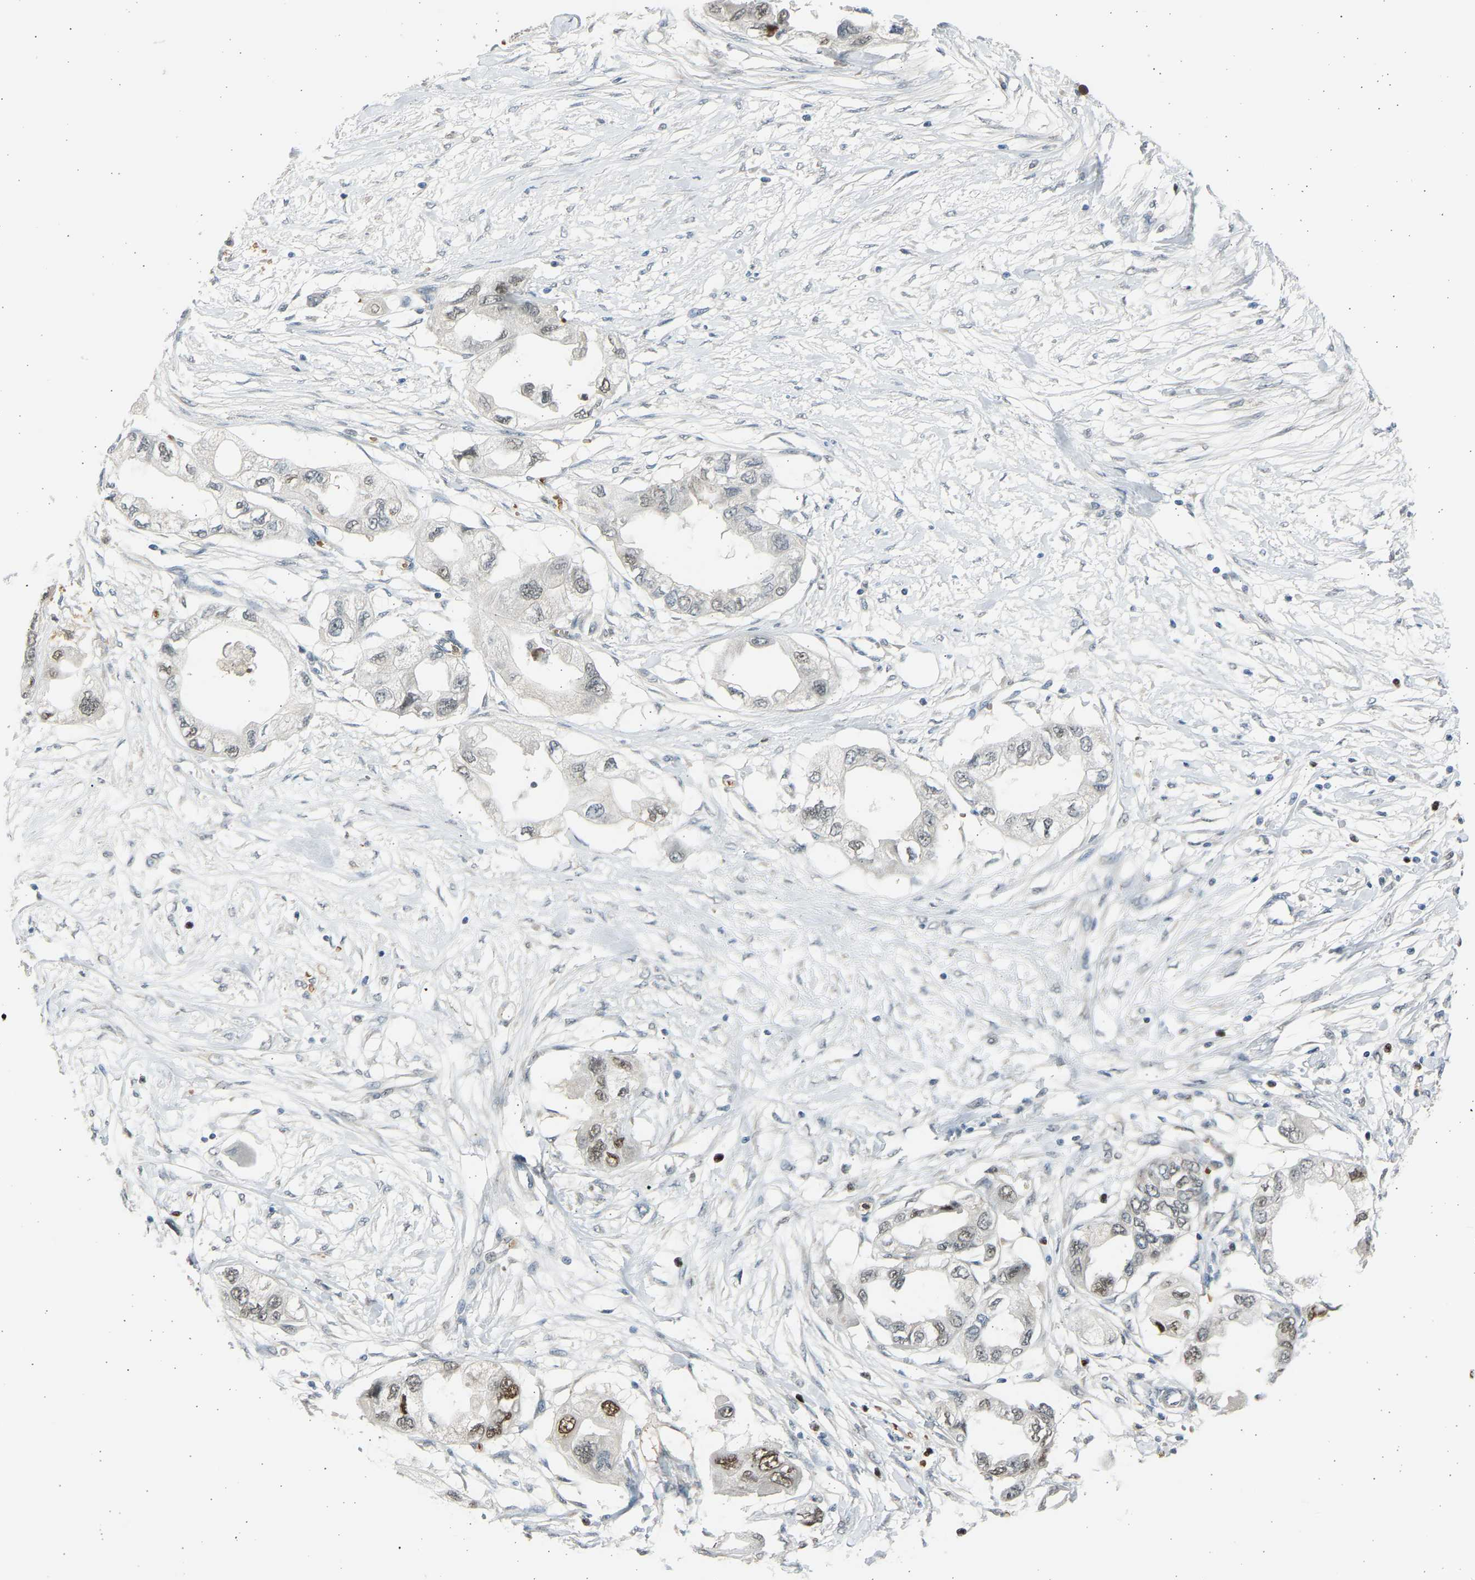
{"staining": {"intensity": "weak", "quantity": "<25%", "location": "nuclear"}, "tissue": "endometrial cancer", "cell_type": "Tumor cells", "image_type": "cancer", "snomed": [{"axis": "morphology", "description": "Adenocarcinoma, NOS"}, {"axis": "topography", "description": "Endometrium"}], "caption": "Tumor cells show no significant positivity in adenocarcinoma (endometrial).", "gene": "BIRC2", "patient": {"sex": "female", "age": 67}}